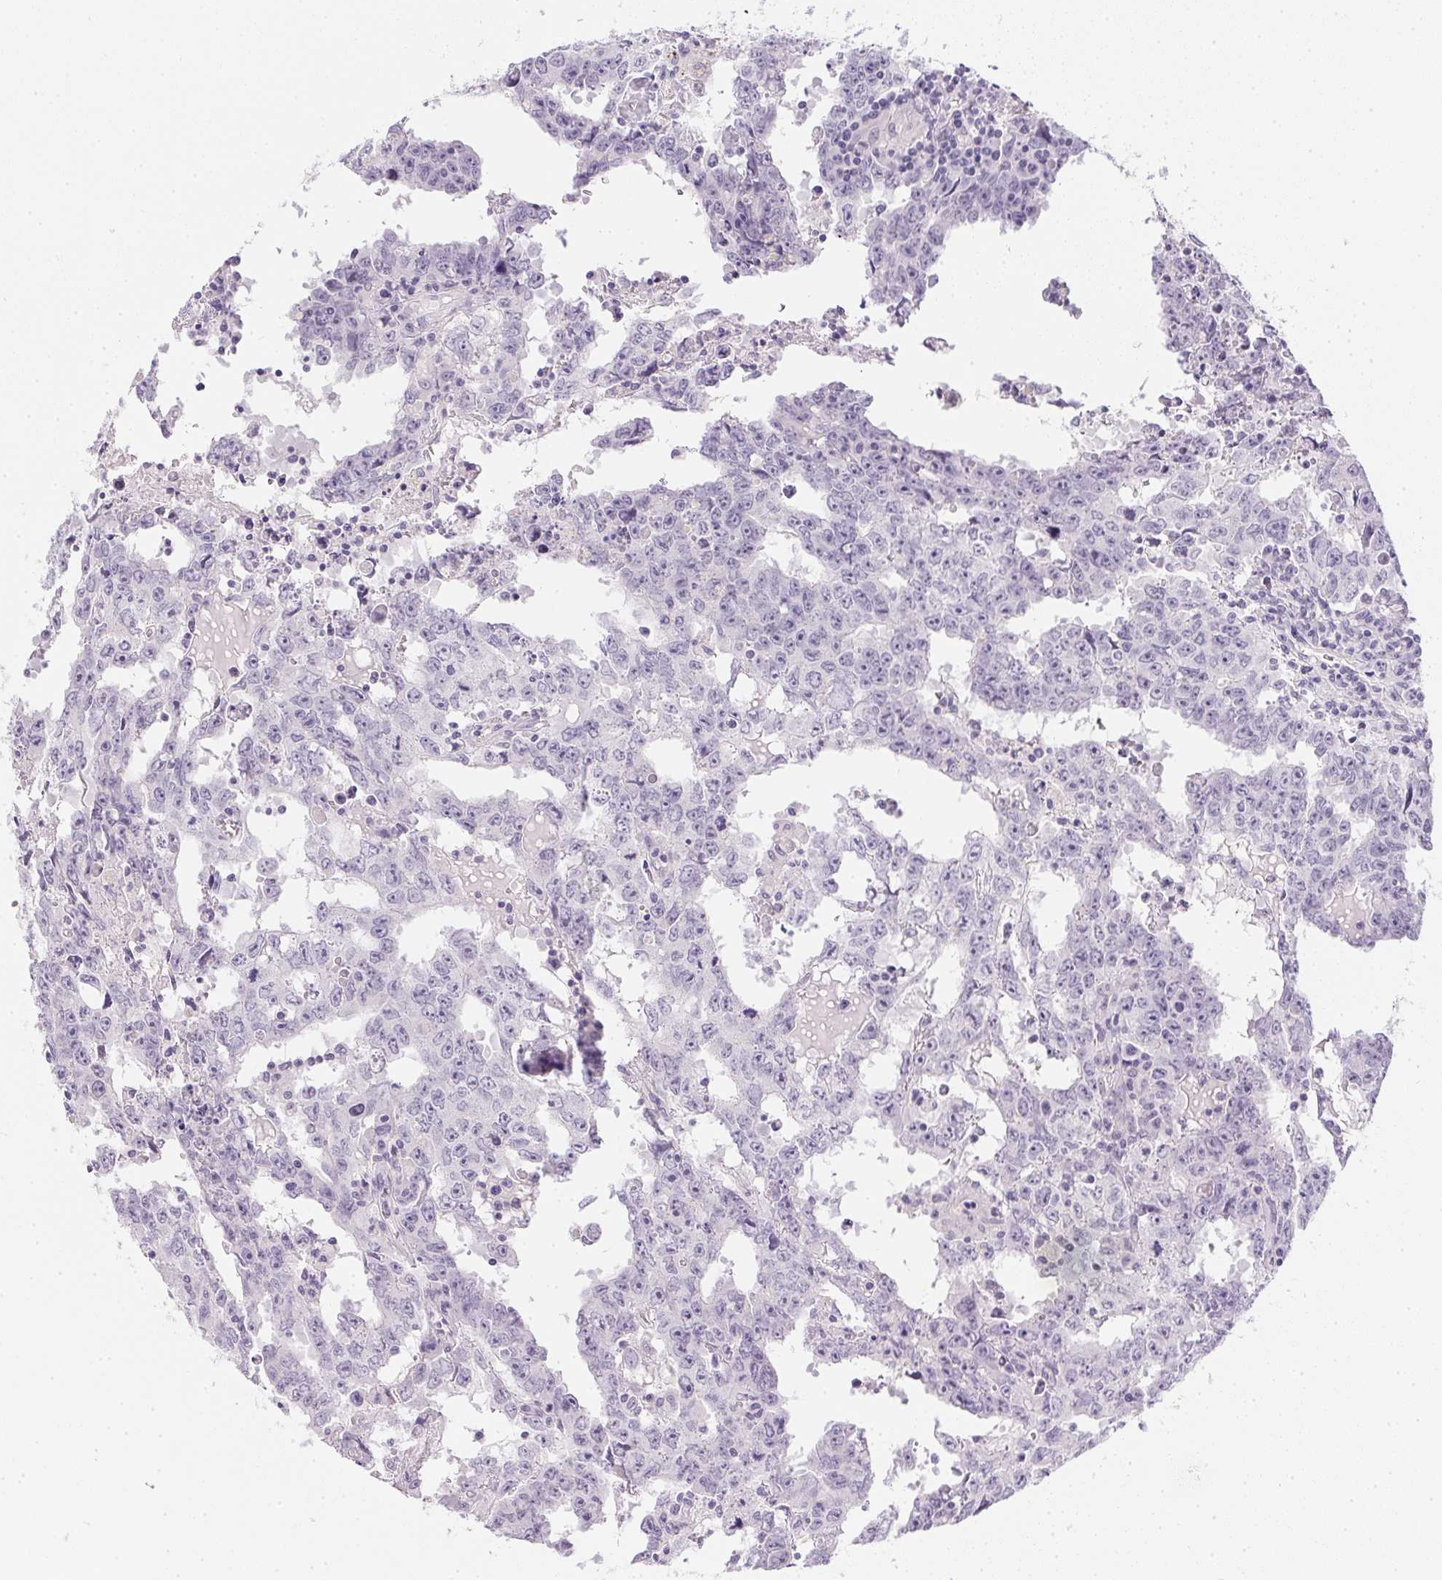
{"staining": {"intensity": "negative", "quantity": "none", "location": "none"}, "tissue": "testis cancer", "cell_type": "Tumor cells", "image_type": "cancer", "snomed": [{"axis": "morphology", "description": "Carcinoma, Embryonal, NOS"}, {"axis": "topography", "description": "Testis"}], "caption": "Embryonal carcinoma (testis) was stained to show a protein in brown. There is no significant positivity in tumor cells. (Brightfield microscopy of DAB (3,3'-diaminobenzidine) immunohistochemistry (IHC) at high magnification).", "gene": "PPY", "patient": {"sex": "male", "age": 22}}